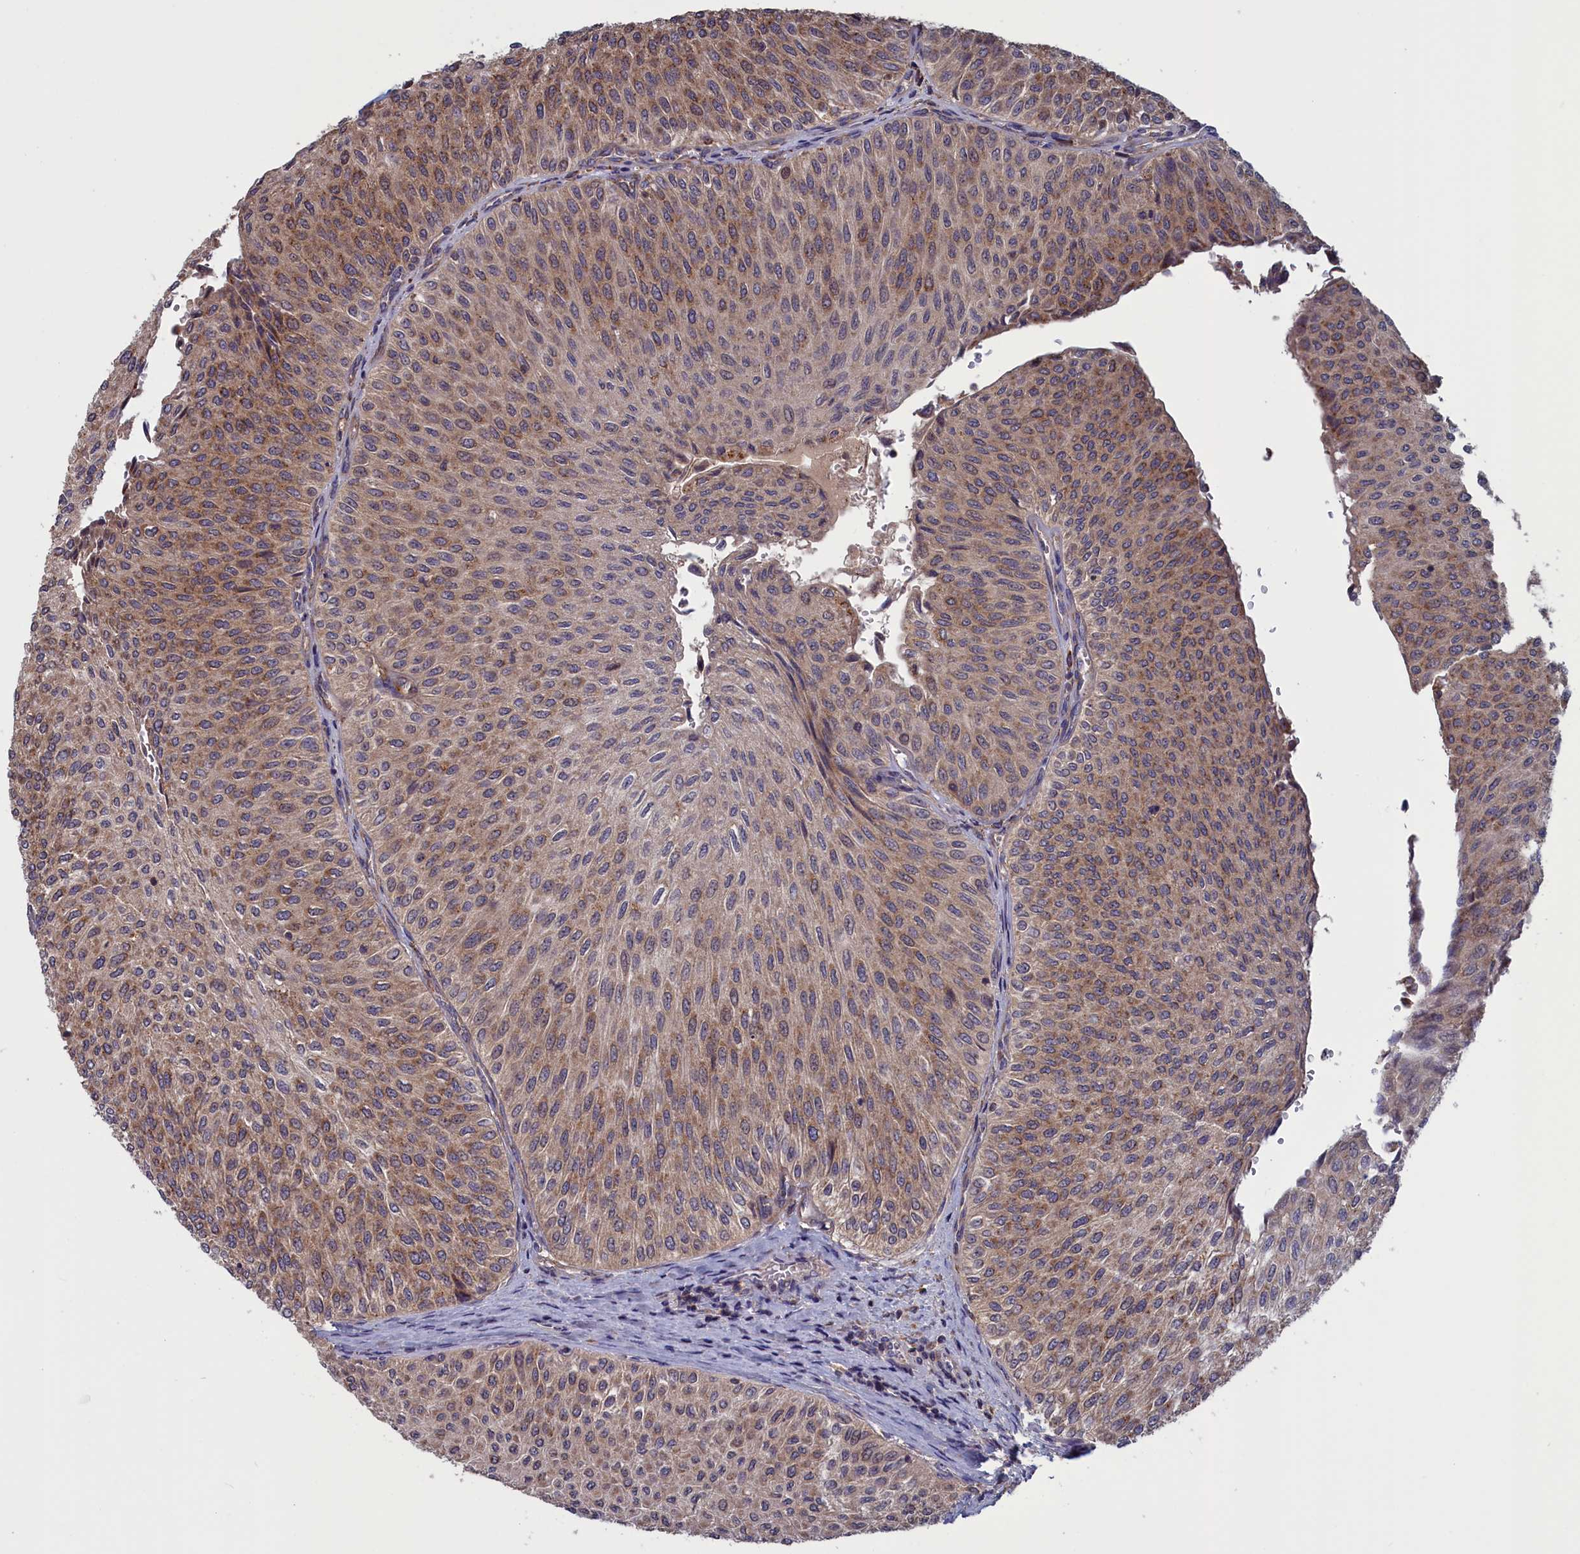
{"staining": {"intensity": "moderate", "quantity": "25%-75%", "location": "cytoplasmic/membranous"}, "tissue": "urothelial cancer", "cell_type": "Tumor cells", "image_type": "cancer", "snomed": [{"axis": "morphology", "description": "Urothelial carcinoma, Low grade"}, {"axis": "topography", "description": "Urinary bladder"}], "caption": "High-magnification brightfield microscopy of urothelial cancer stained with DAB (brown) and counterstained with hematoxylin (blue). tumor cells exhibit moderate cytoplasmic/membranous expression is identified in approximately25%-75% of cells.", "gene": "CACTIN", "patient": {"sex": "male", "age": 78}}